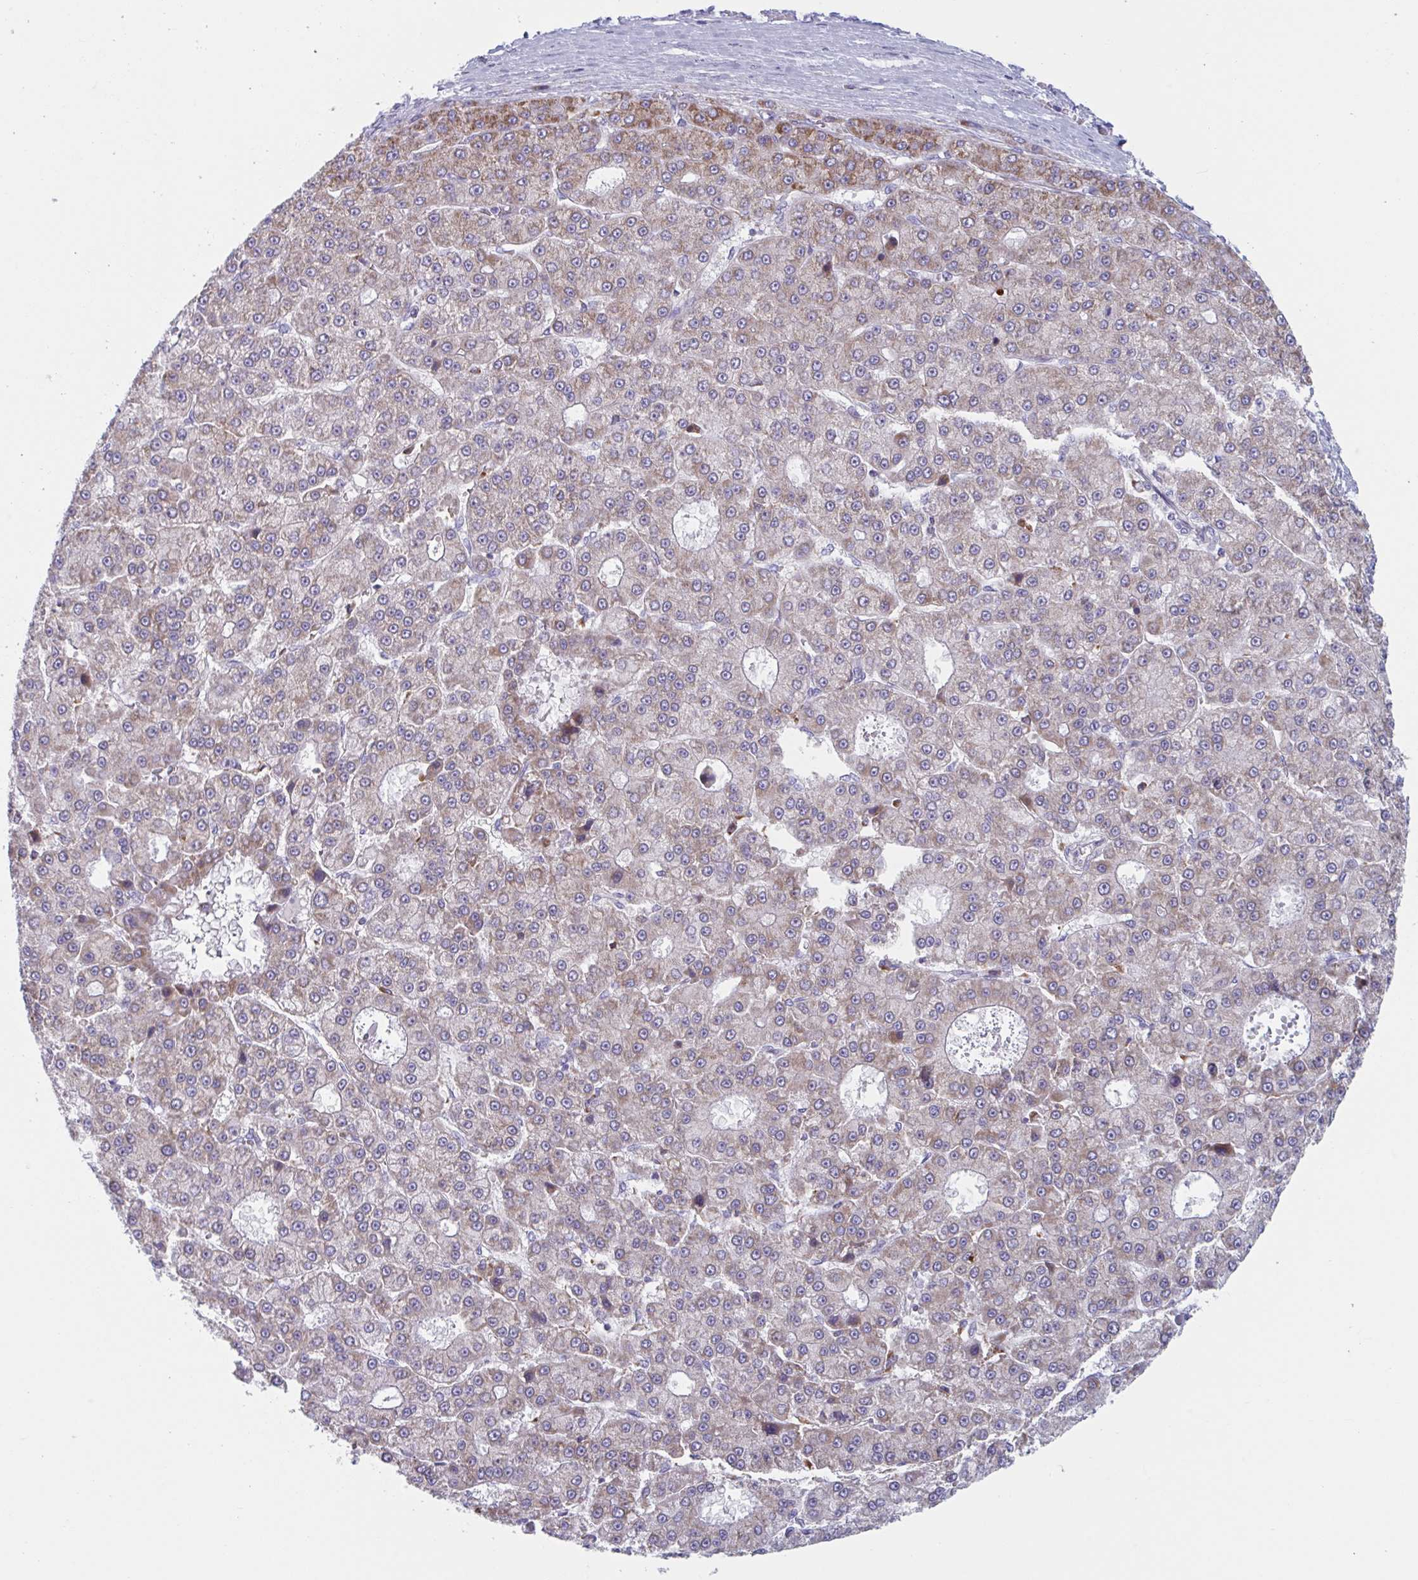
{"staining": {"intensity": "moderate", "quantity": "<25%", "location": "cytoplasmic/membranous"}, "tissue": "liver cancer", "cell_type": "Tumor cells", "image_type": "cancer", "snomed": [{"axis": "morphology", "description": "Carcinoma, Hepatocellular, NOS"}, {"axis": "topography", "description": "Liver"}], "caption": "The photomicrograph reveals a brown stain indicating the presence of a protein in the cytoplasmic/membranous of tumor cells in hepatocellular carcinoma (liver). (Stains: DAB in brown, nuclei in blue, Microscopy: brightfield microscopy at high magnification).", "gene": "NIPSNAP1", "patient": {"sex": "male", "age": 70}}